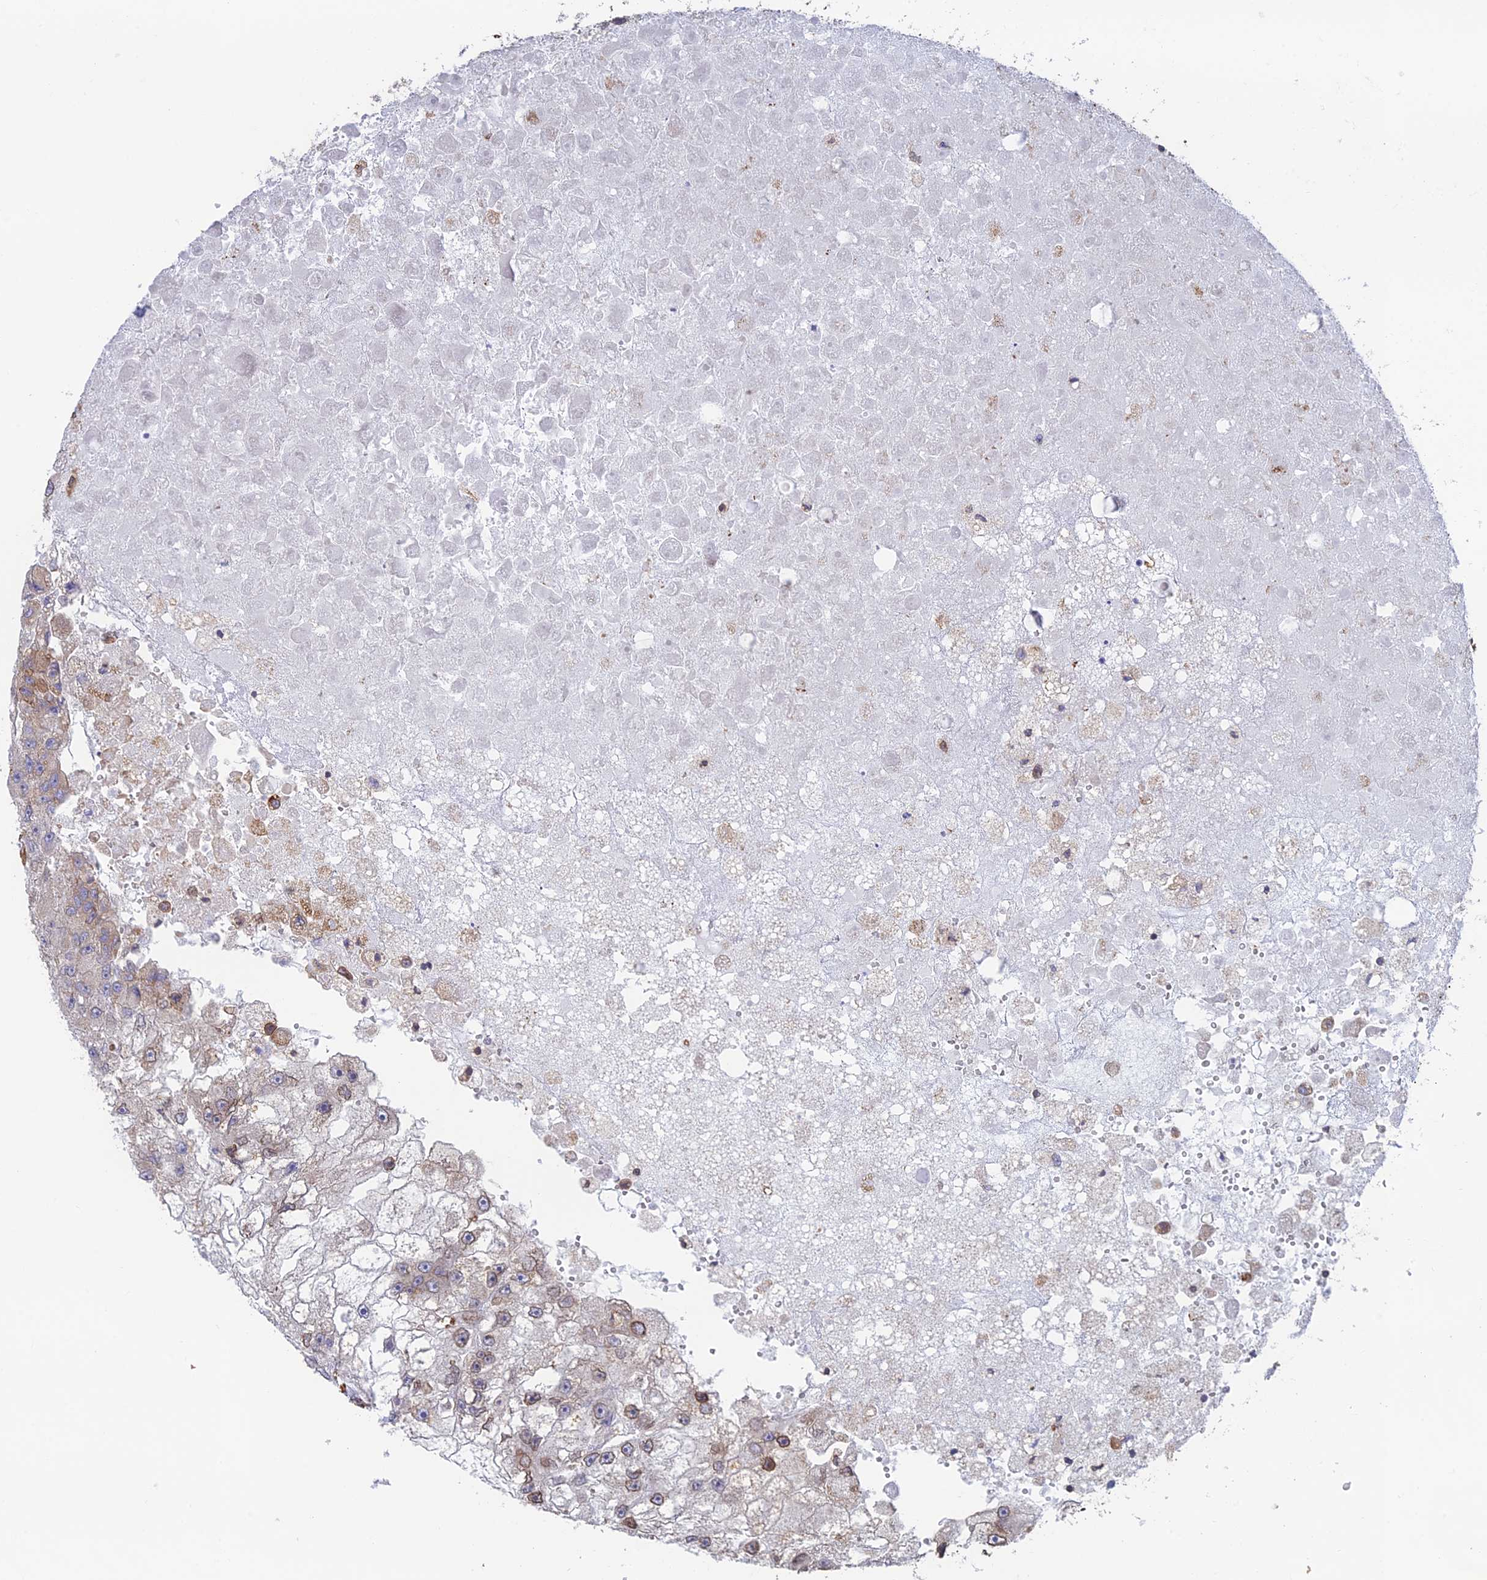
{"staining": {"intensity": "moderate", "quantity": "<25%", "location": "cytoplasmic/membranous,nuclear"}, "tissue": "renal cancer", "cell_type": "Tumor cells", "image_type": "cancer", "snomed": [{"axis": "morphology", "description": "Adenocarcinoma, NOS"}, {"axis": "topography", "description": "Kidney"}], "caption": "Renal cancer (adenocarcinoma) stained with DAB IHC displays low levels of moderate cytoplasmic/membranous and nuclear expression in about <25% of tumor cells. (DAB IHC, brown staining for protein, blue staining for nuclei).", "gene": "CCDC69", "patient": {"sex": "male", "age": 63}}